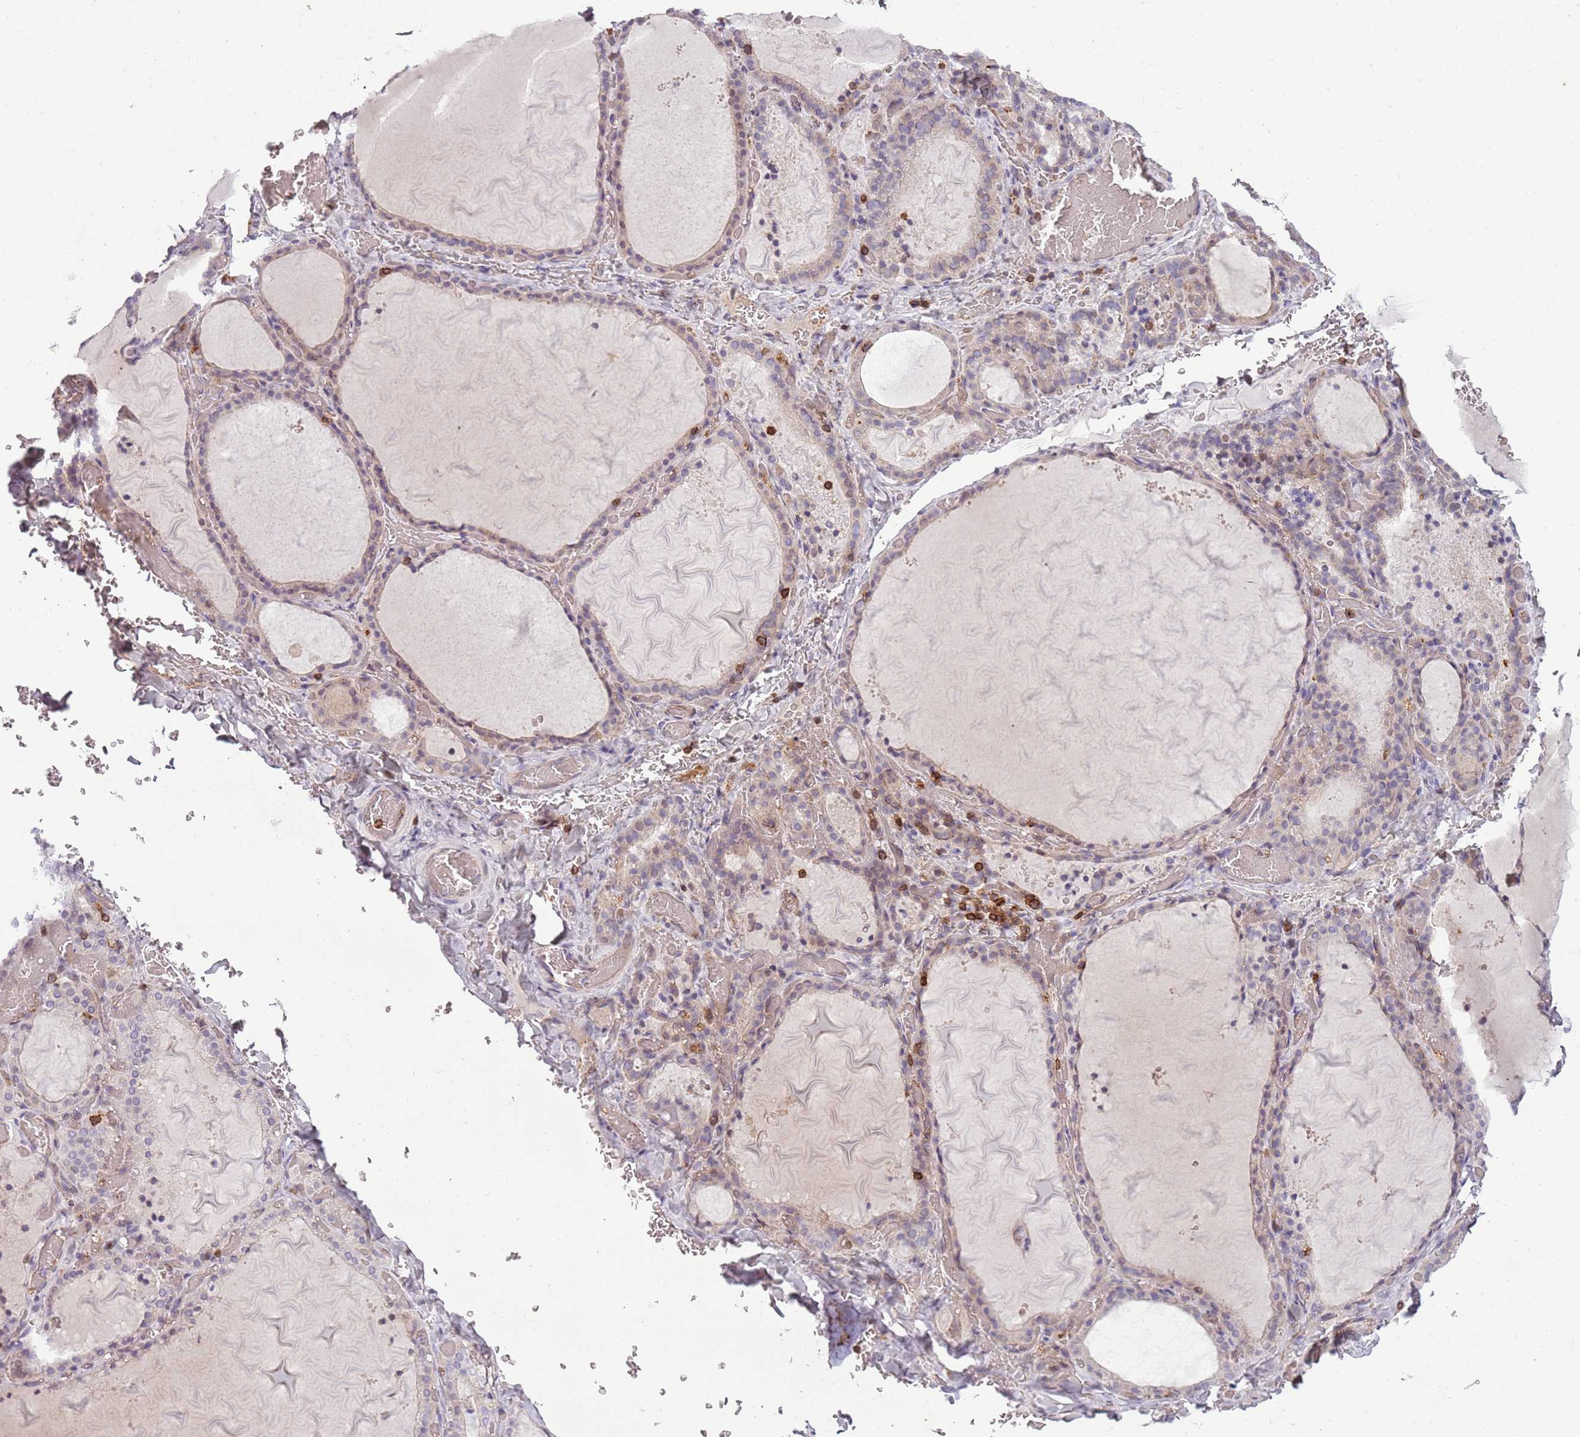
{"staining": {"intensity": "weak", "quantity": "<25%", "location": "cytoplasmic/membranous"}, "tissue": "thyroid gland", "cell_type": "Glandular cells", "image_type": "normal", "snomed": [{"axis": "morphology", "description": "Normal tissue, NOS"}, {"axis": "topography", "description": "Thyroid gland"}], "caption": "The micrograph shows no staining of glandular cells in unremarkable thyroid gland. (IHC, brightfield microscopy, high magnification).", "gene": "ZNF583", "patient": {"sex": "female", "age": 39}}